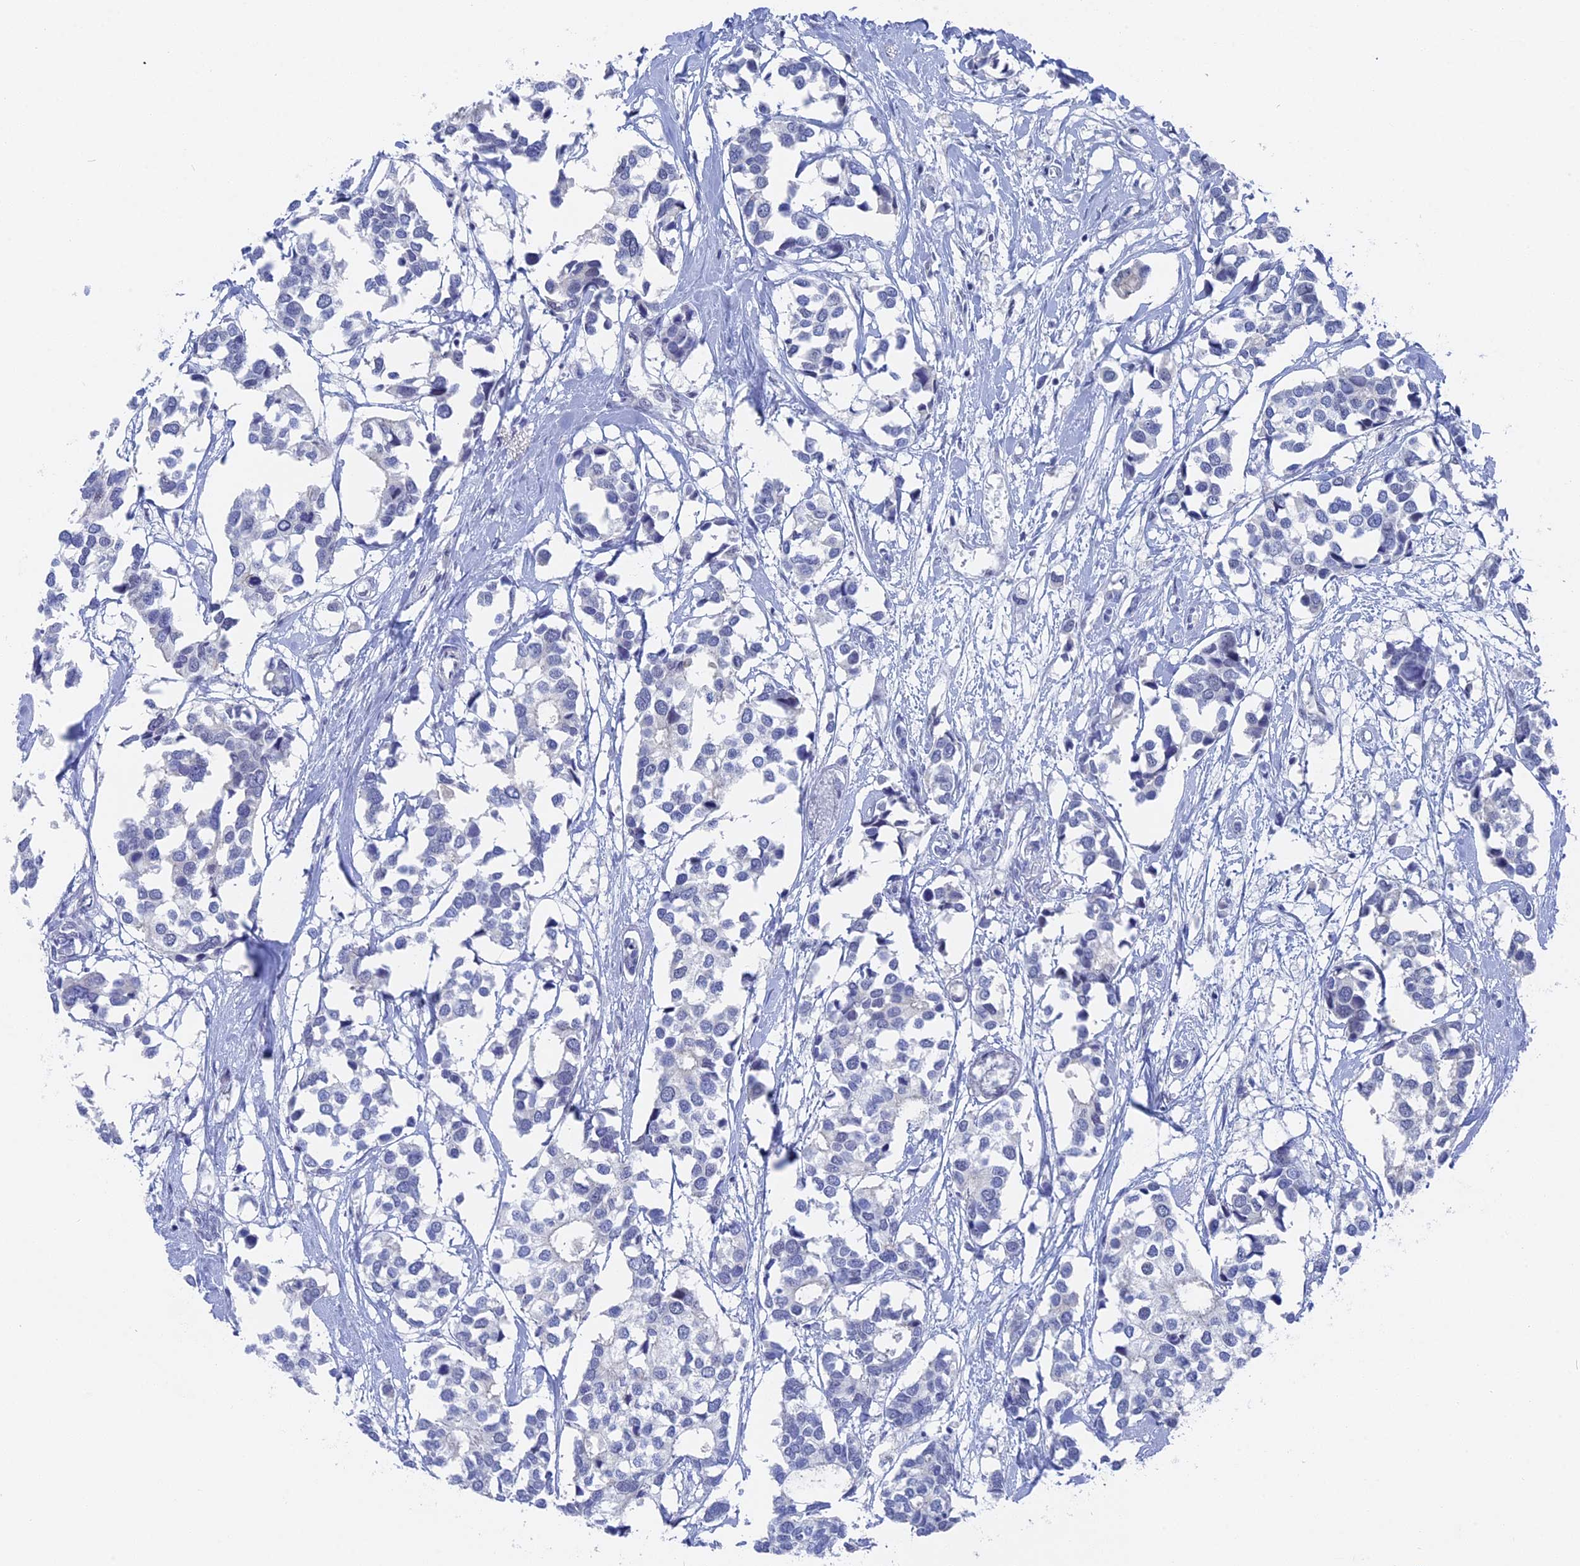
{"staining": {"intensity": "negative", "quantity": "none", "location": "none"}, "tissue": "breast cancer", "cell_type": "Tumor cells", "image_type": "cancer", "snomed": [{"axis": "morphology", "description": "Duct carcinoma"}, {"axis": "topography", "description": "Breast"}], "caption": "An image of human breast cancer (invasive ductal carcinoma) is negative for staining in tumor cells. Nuclei are stained in blue.", "gene": "BRD2", "patient": {"sex": "female", "age": 83}}